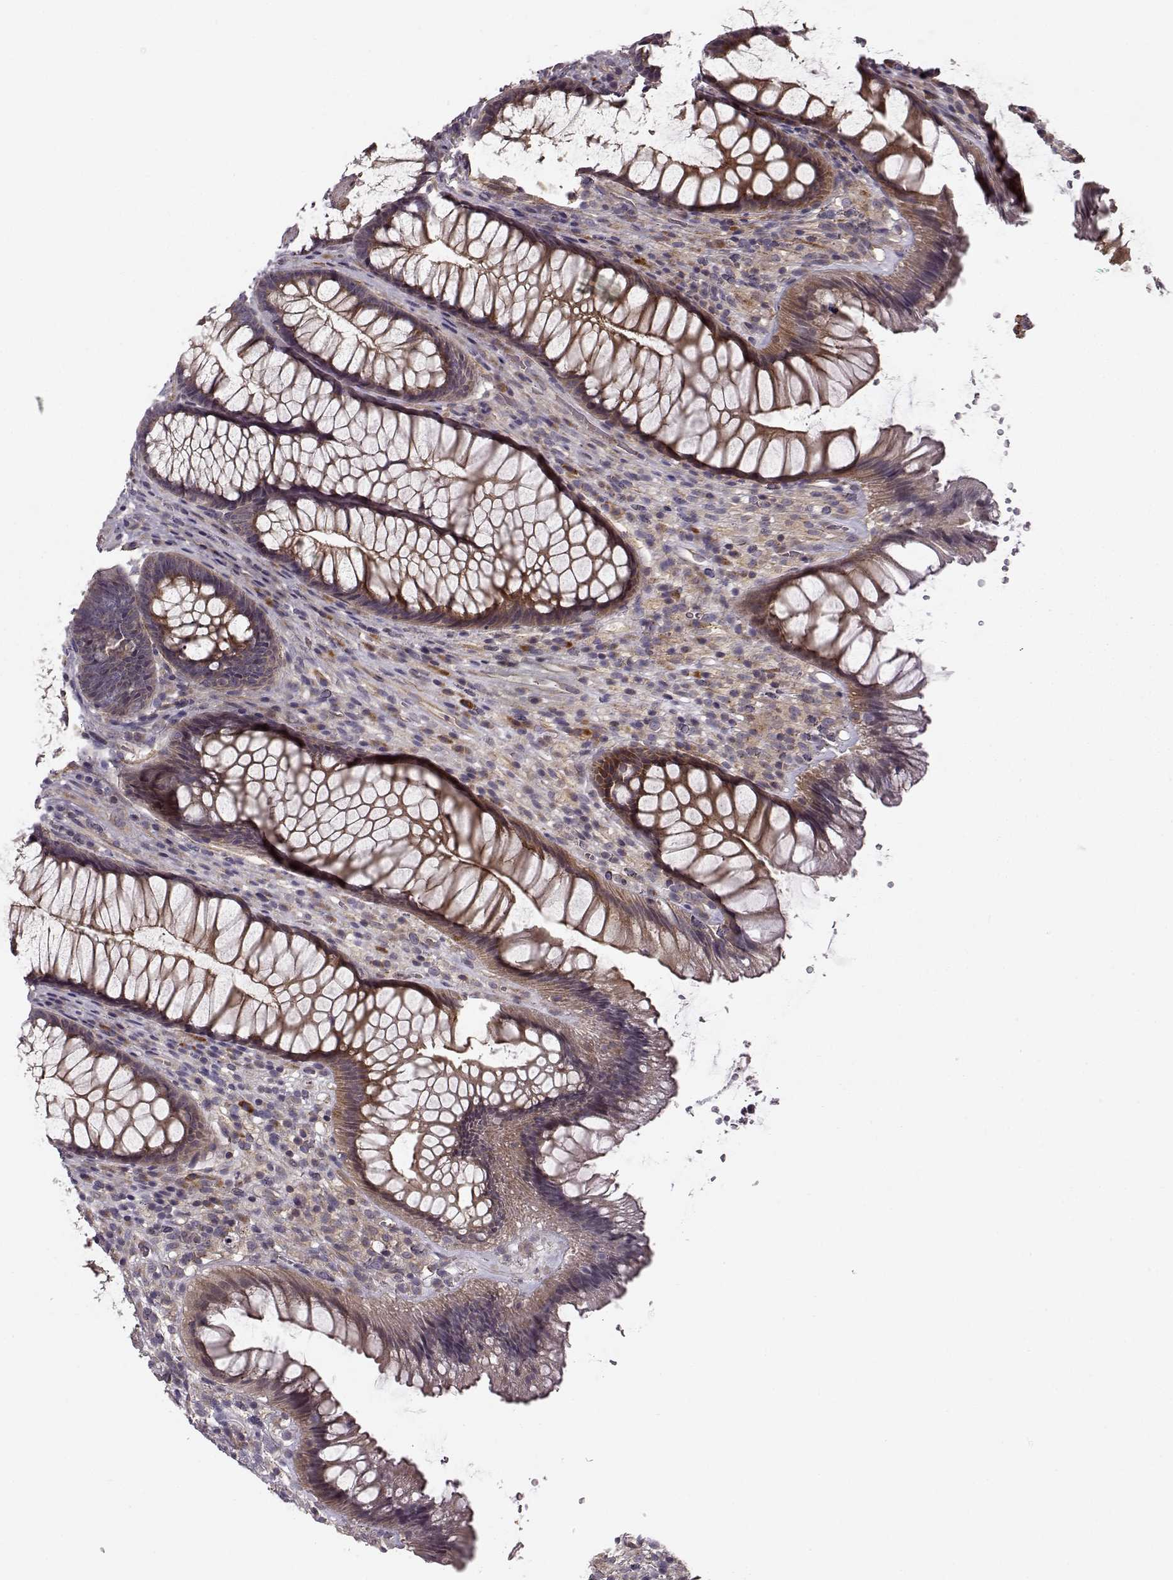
{"staining": {"intensity": "weak", "quantity": ">75%", "location": "cytoplasmic/membranous"}, "tissue": "rectum", "cell_type": "Glandular cells", "image_type": "normal", "snomed": [{"axis": "morphology", "description": "Normal tissue, NOS"}, {"axis": "topography", "description": "Smooth muscle"}, {"axis": "topography", "description": "Rectum"}], "caption": "A low amount of weak cytoplasmic/membranous positivity is identified in approximately >75% of glandular cells in benign rectum.", "gene": "SLAIN2", "patient": {"sex": "male", "age": 53}}